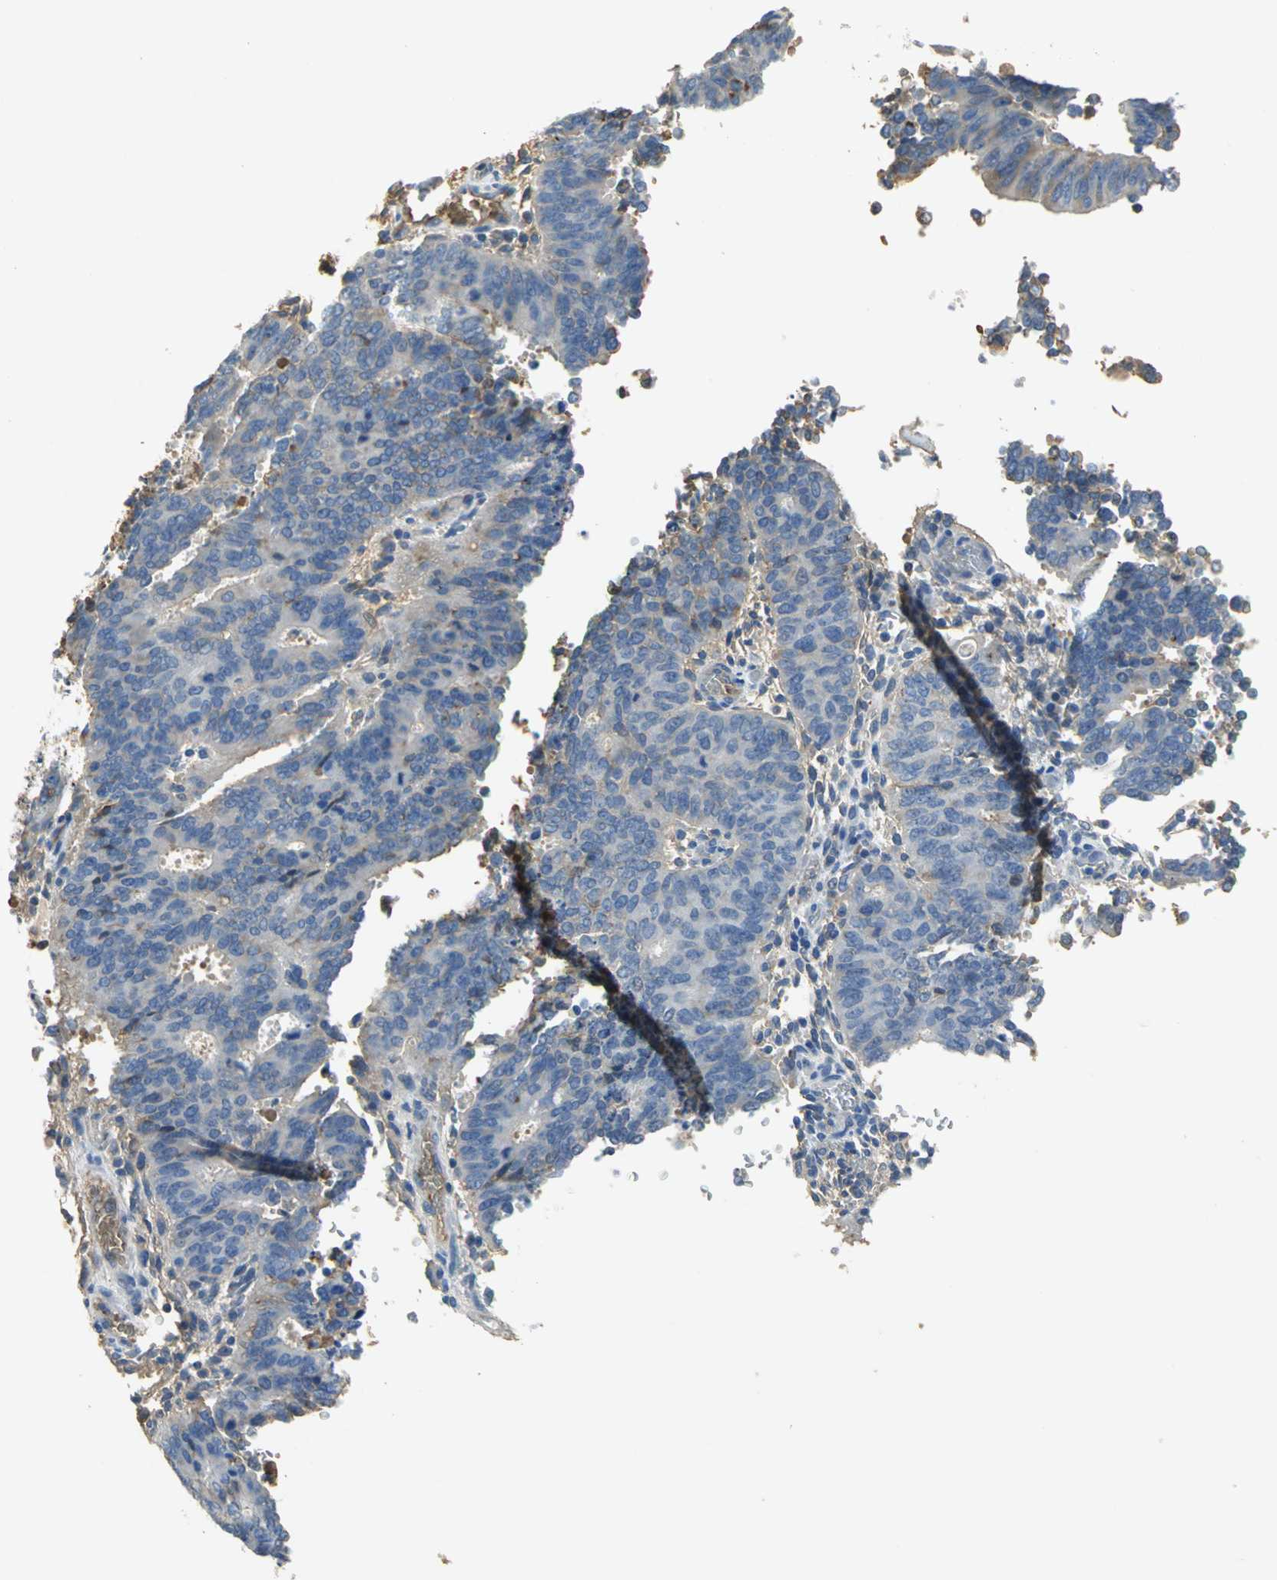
{"staining": {"intensity": "moderate", "quantity": "25%-75%", "location": "cytoplasmic/membranous"}, "tissue": "cervical cancer", "cell_type": "Tumor cells", "image_type": "cancer", "snomed": [{"axis": "morphology", "description": "Adenocarcinoma, NOS"}, {"axis": "topography", "description": "Cervix"}], "caption": "Protein expression analysis of cervical cancer shows moderate cytoplasmic/membranous staining in approximately 25%-75% of tumor cells. (Brightfield microscopy of DAB IHC at high magnification).", "gene": "GYG2", "patient": {"sex": "female", "age": 44}}